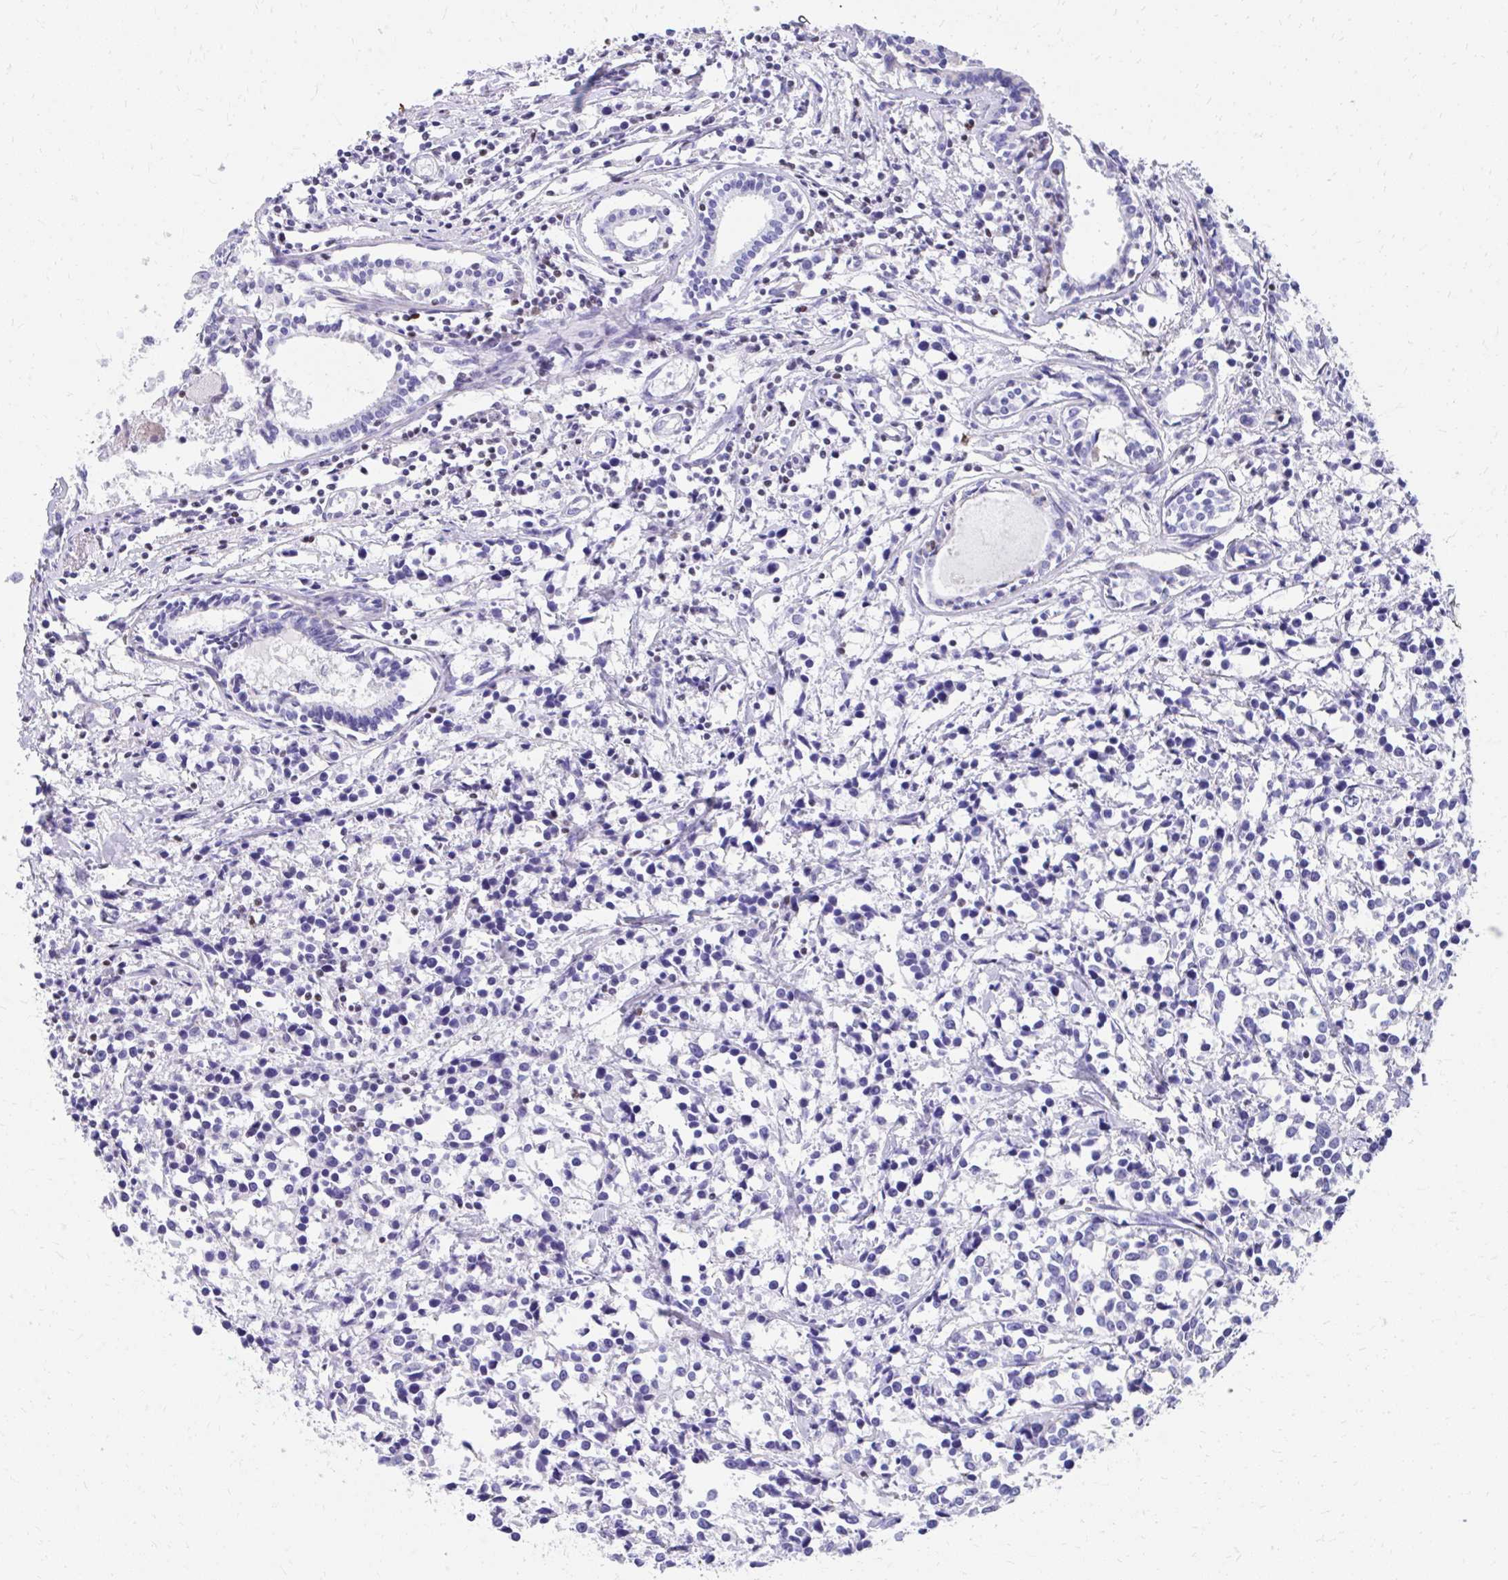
{"staining": {"intensity": "negative", "quantity": "none", "location": "none"}, "tissue": "breast cancer", "cell_type": "Tumor cells", "image_type": "cancer", "snomed": [{"axis": "morphology", "description": "Duct carcinoma"}, {"axis": "topography", "description": "Breast"}], "caption": "Protein analysis of breast infiltrating ductal carcinoma displays no significant positivity in tumor cells.", "gene": "RUNX3", "patient": {"sex": "female", "age": 80}}